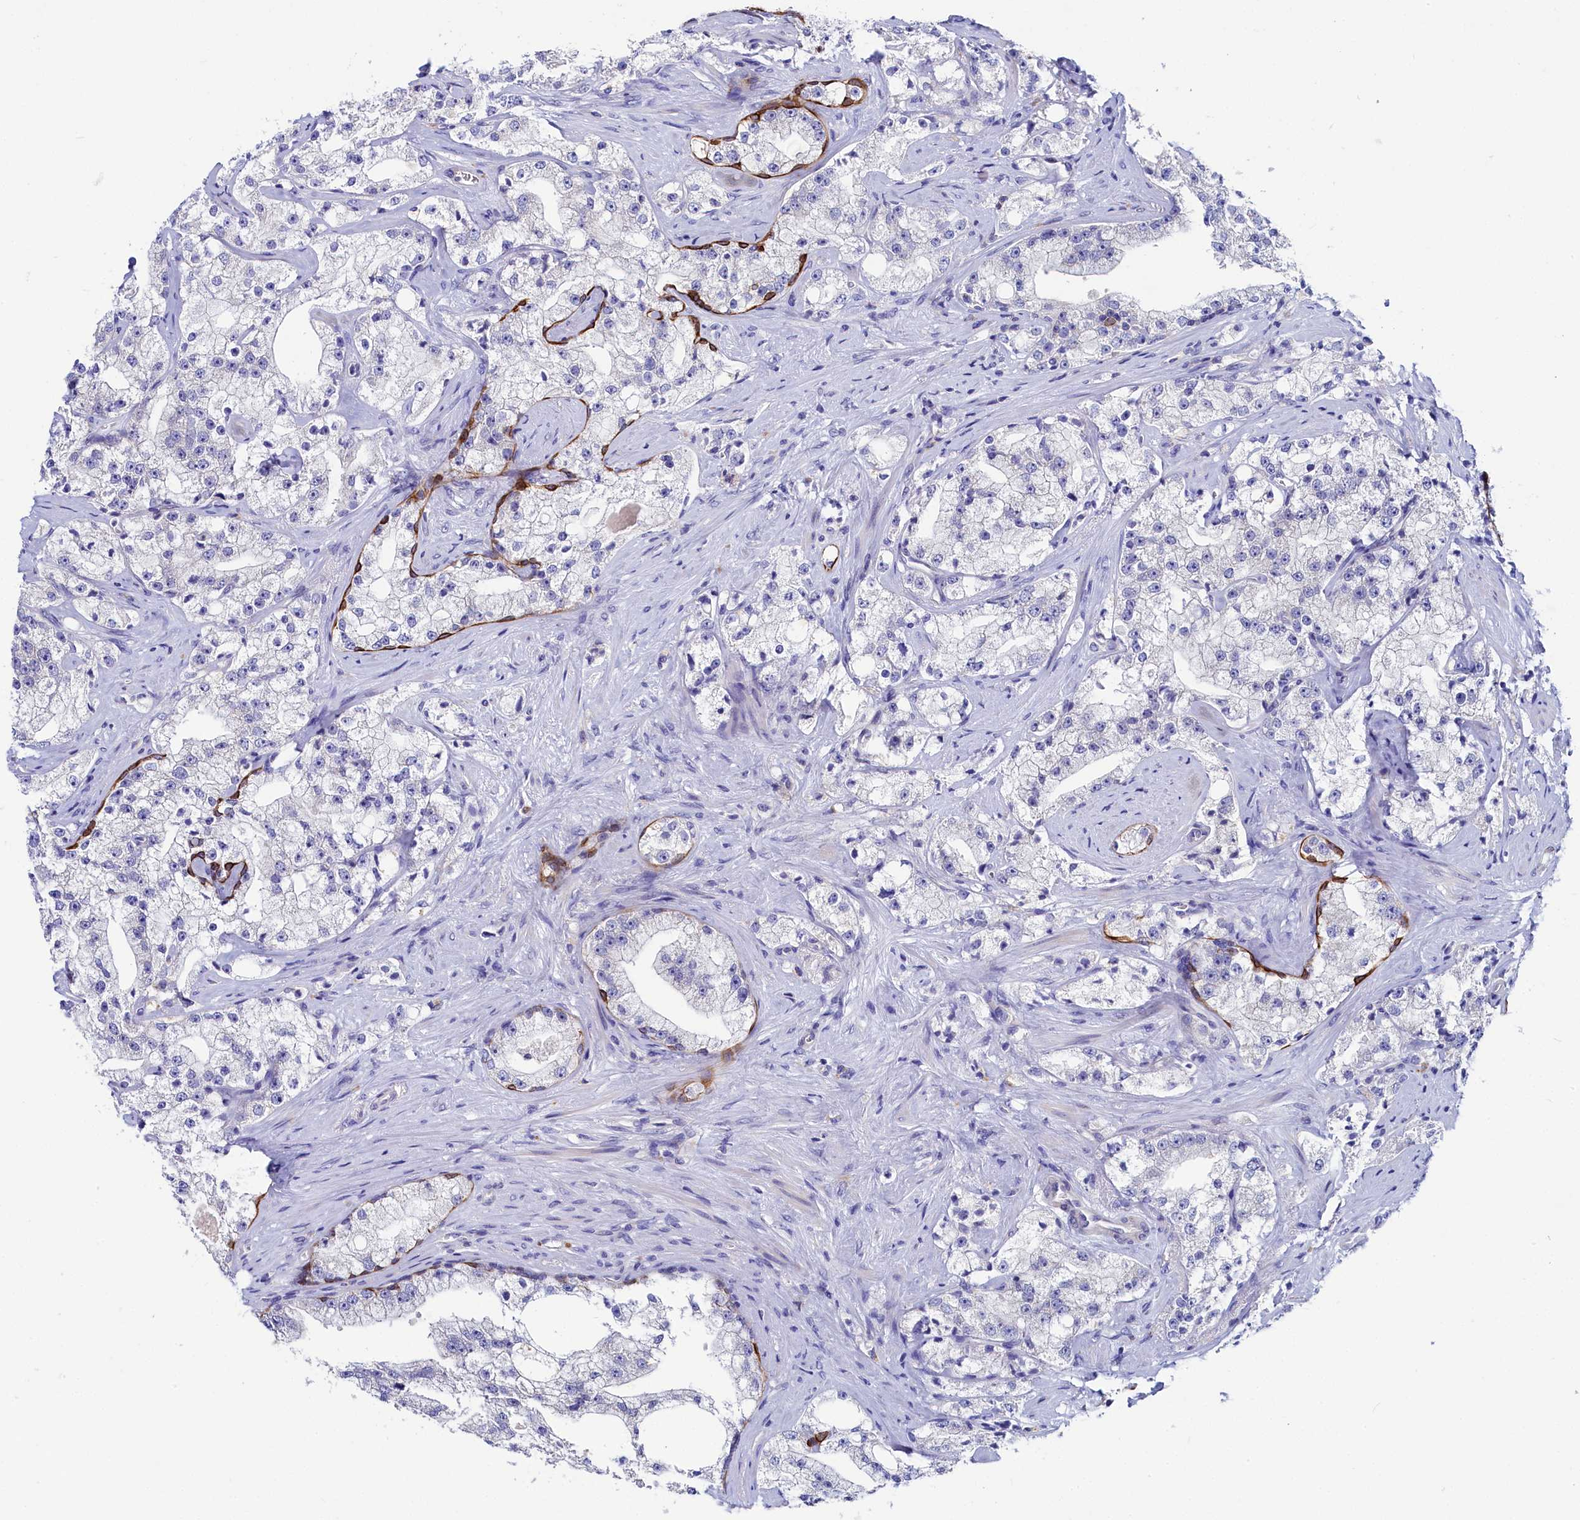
{"staining": {"intensity": "negative", "quantity": "none", "location": "none"}, "tissue": "prostate cancer", "cell_type": "Tumor cells", "image_type": "cancer", "snomed": [{"axis": "morphology", "description": "Adenocarcinoma, High grade"}, {"axis": "topography", "description": "Prostate"}], "caption": "This is an IHC micrograph of prostate cancer. There is no expression in tumor cells.", "gene": "ASTE1", "patient": {"sex": "male", "age": 64}}